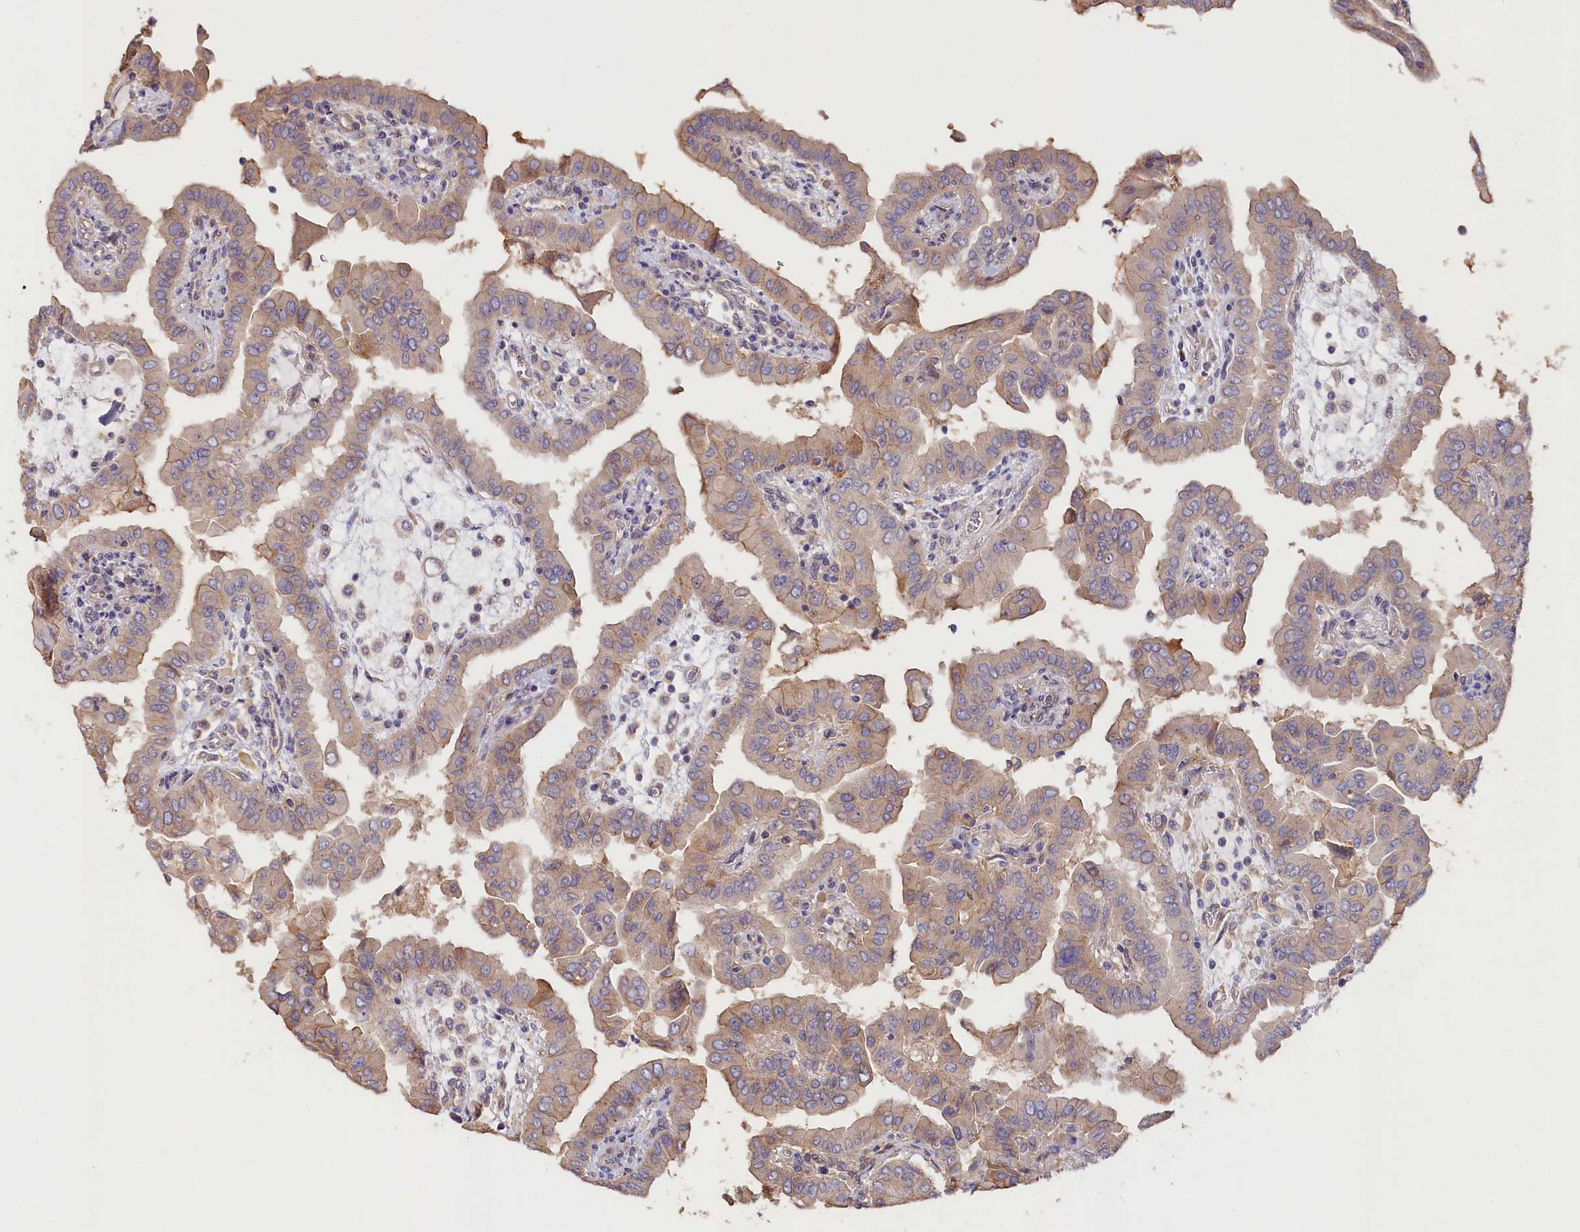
{"staining": {"intensity": "weak", "quantity": "<25%", "location": "cytoplasmic/membranous"}, "tissue": "thyroid cancer", "cell_type": "Tumor cells", "image_type": "cancer", "snomed": [{"axis": "morphology", "description": "Papillary adenocarcinoma, NOS"}, {"axis": "topography", "description": "Thyroid gland"}], "caption": "This is an immunohistochemistry image of thyroid papillary adenocarcinoma. There is no positivity in tumor cells.", "gene": "KATNB1", "patient": {"sex": "male", "age": 33}}